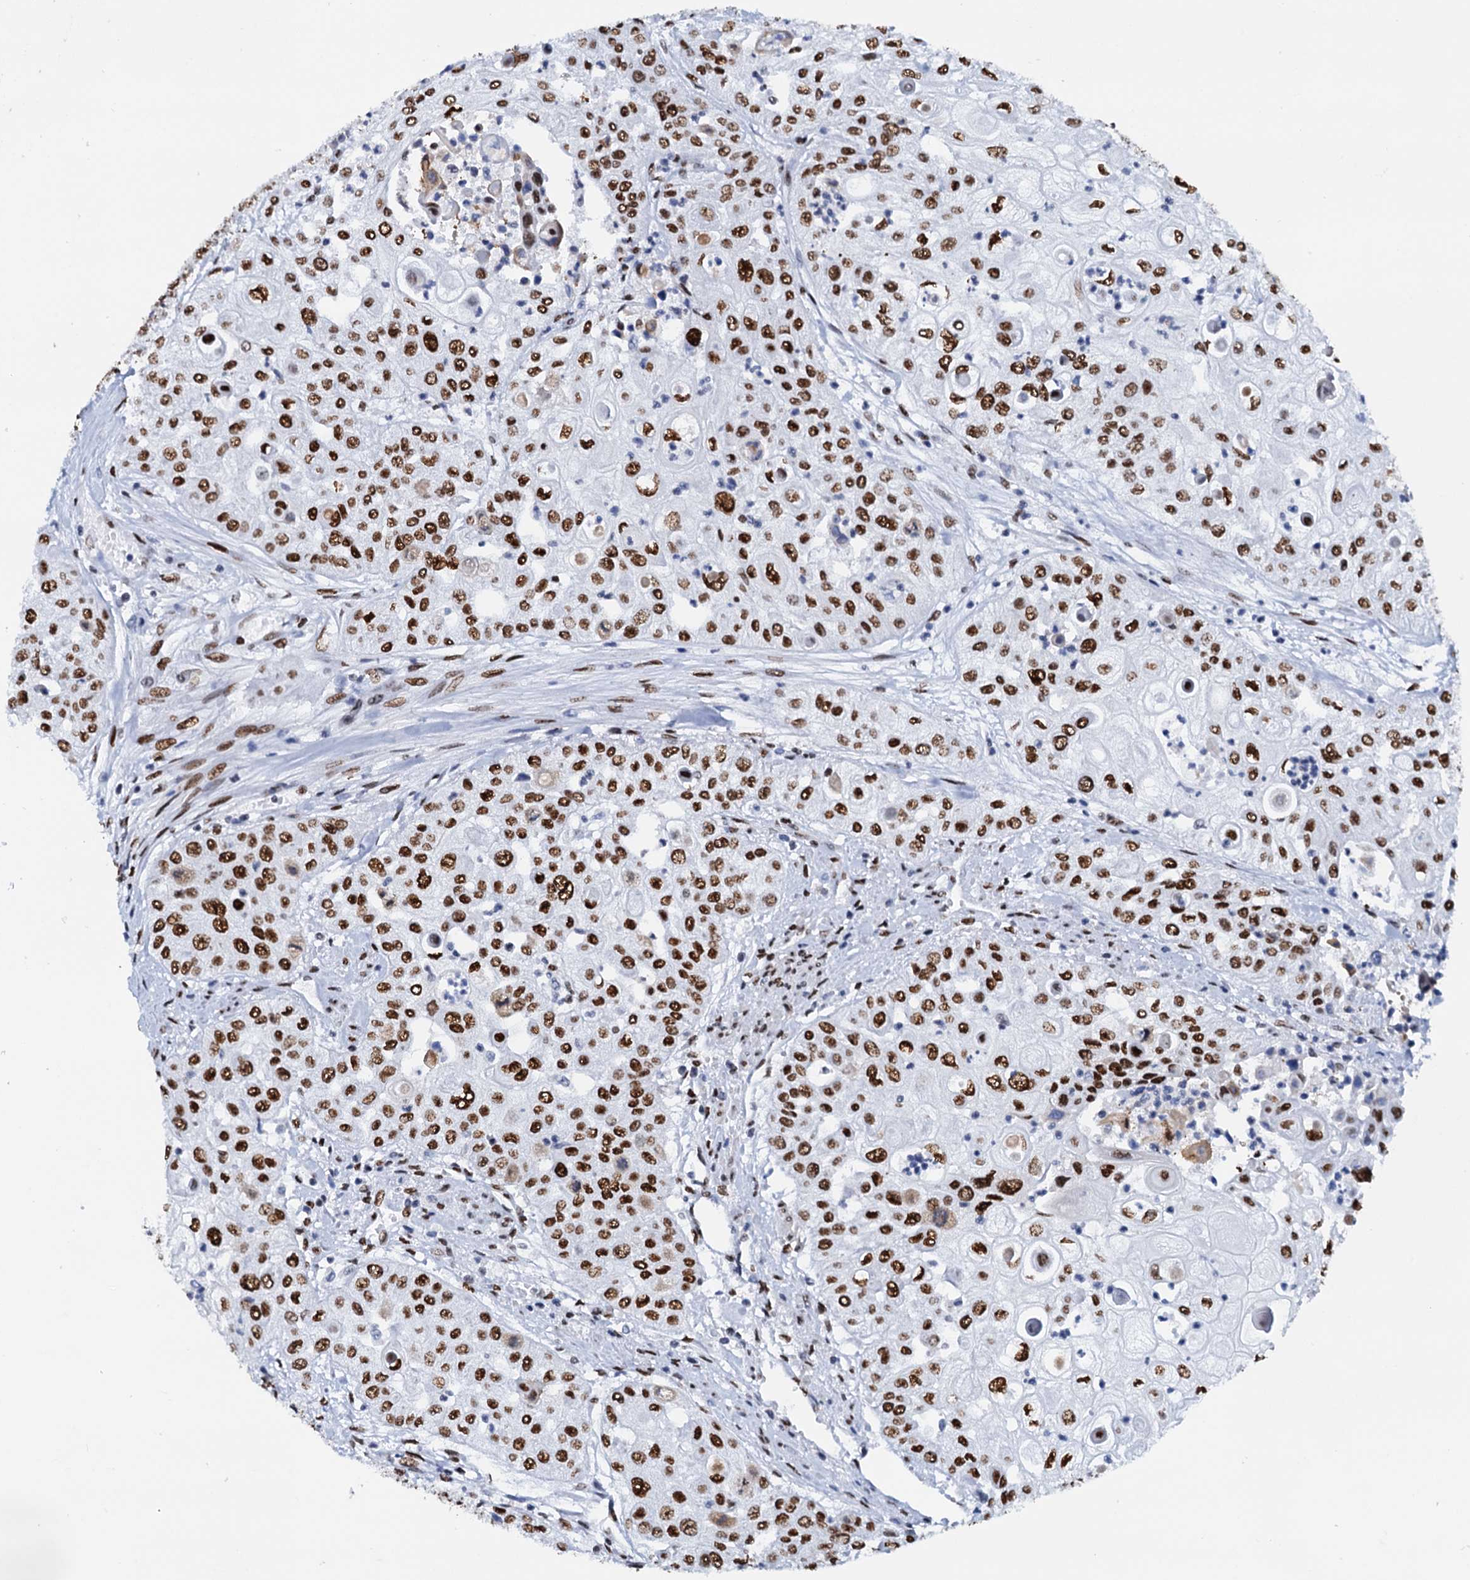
{"staining": {"intensity": "strong", "quantity": ">75%", "location": "nuclear"}, "tissue": "urothelial cancer", "cell_type": "Tumor cells", "image_type": "cancer", "snomed": [{"axis": "morphology", "description": "Urothelial carcinoma, High grade"}, {"axis": "topography", "description": "Urinary bladder"}], "caption": "Tumor cells display high levels of strong nuclear expression in about >75% of cells in human high-grade urothelial carcinoma. Nuclei are stained in blue.", "gene": "SLTM", "patient": {"sex": "female", "age": 79}}